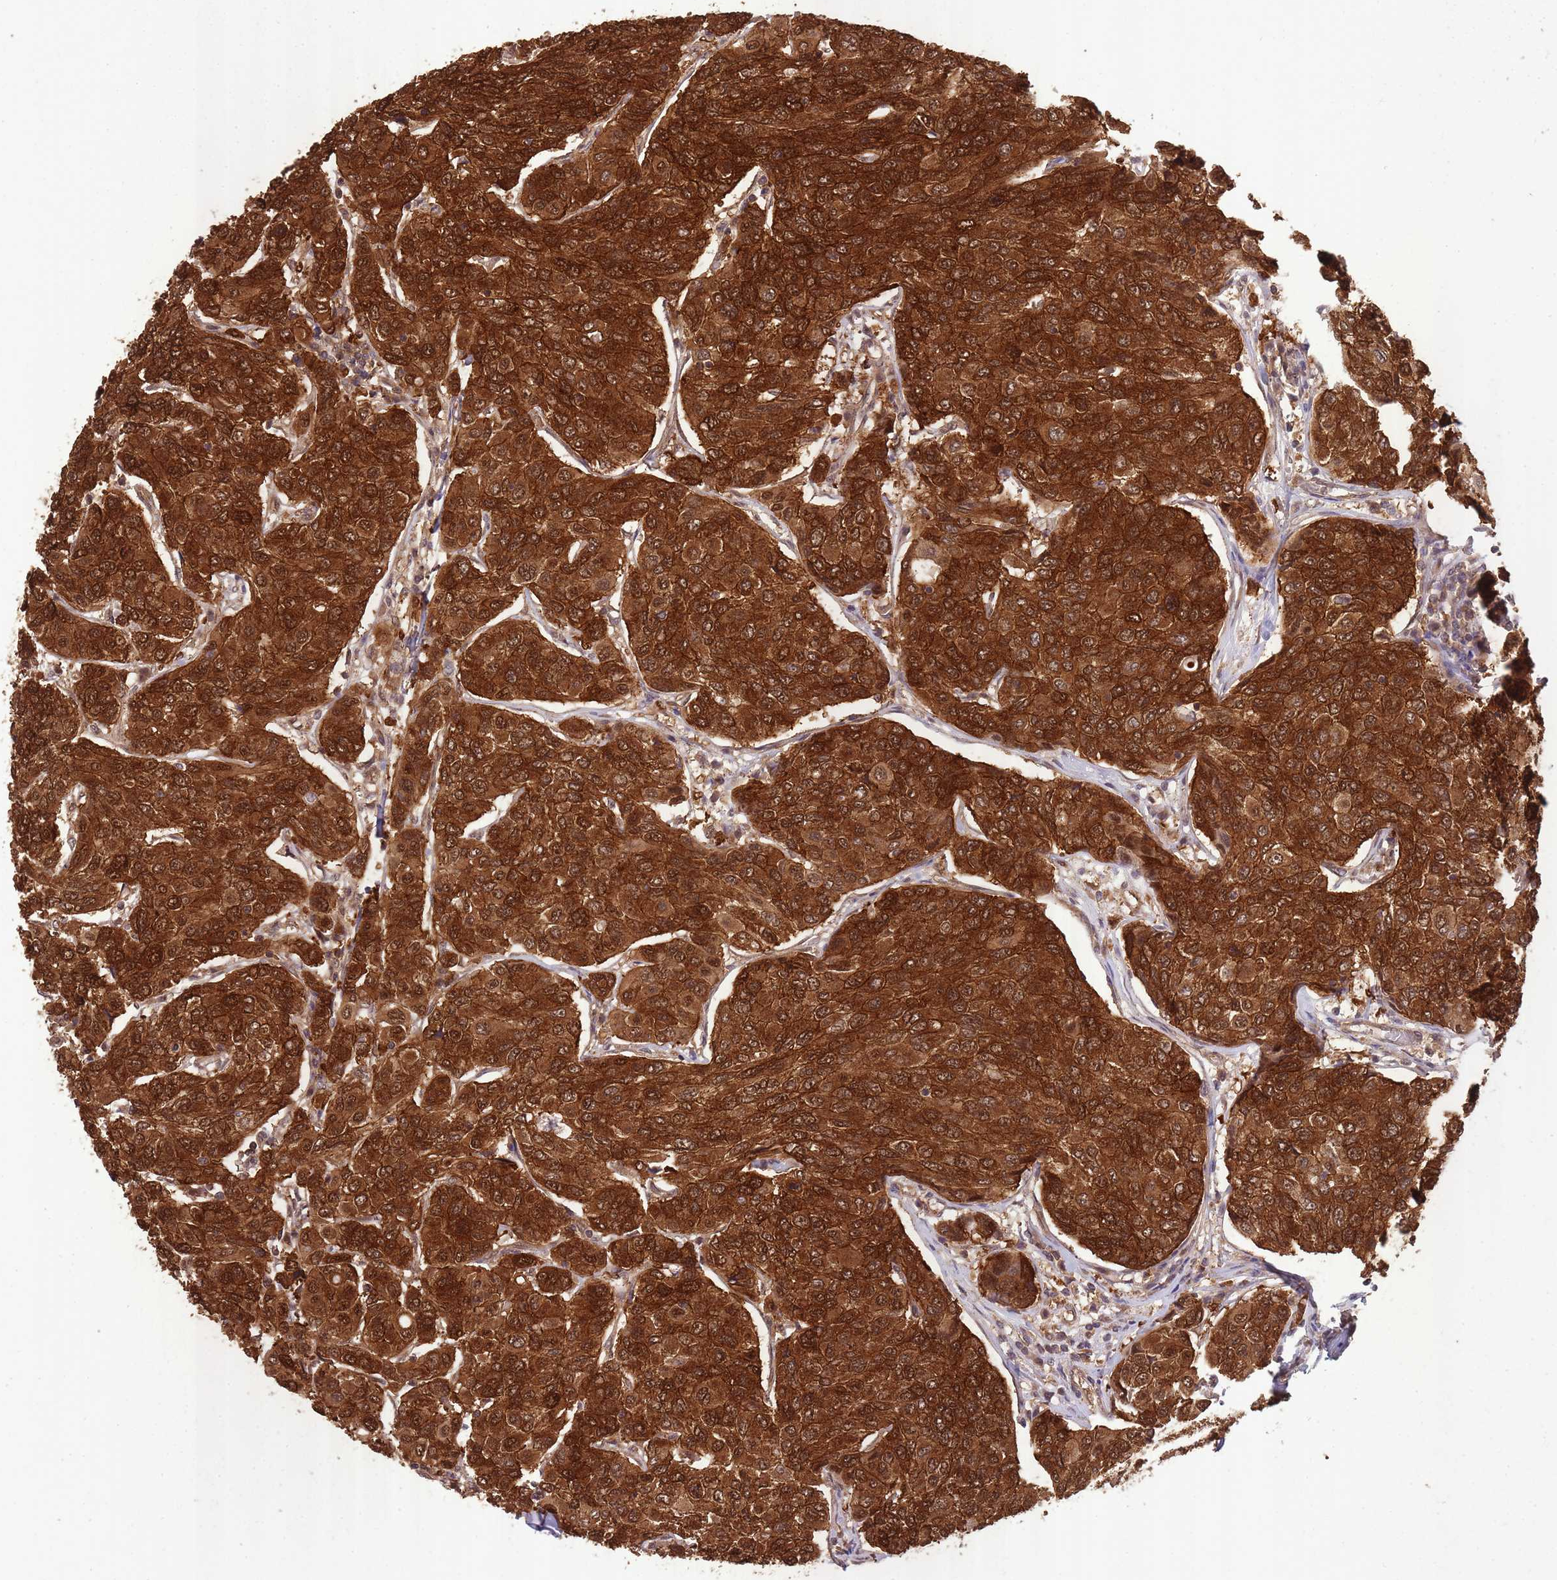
{"staining": {"intensity": "strong", "quantity": ">75%", "location": "cytoplasmic/membranous,nuclear"}, "tissue": "breast cancer", "cell_type": "Tumor cells", "image_type": "cancer", "snomed": [{"axis": "morphology", "description": "Duct carcinoma"}, {"axis": "topography", "description": "Breast"}], "caption": "High-magnification brightfield microscopy of breast infiltrating ductal carcinoma stained with DAB (3,3'-diaminobenzidine) (brown) and counterstained with hematoxylin (blue). tumor cells exhibit strong cytoplasmic/membranous and nuclear staining is identified in about>75% of cells.", "gene": "PPP6R3", "patient": {"sex": "female", "age": 55}}